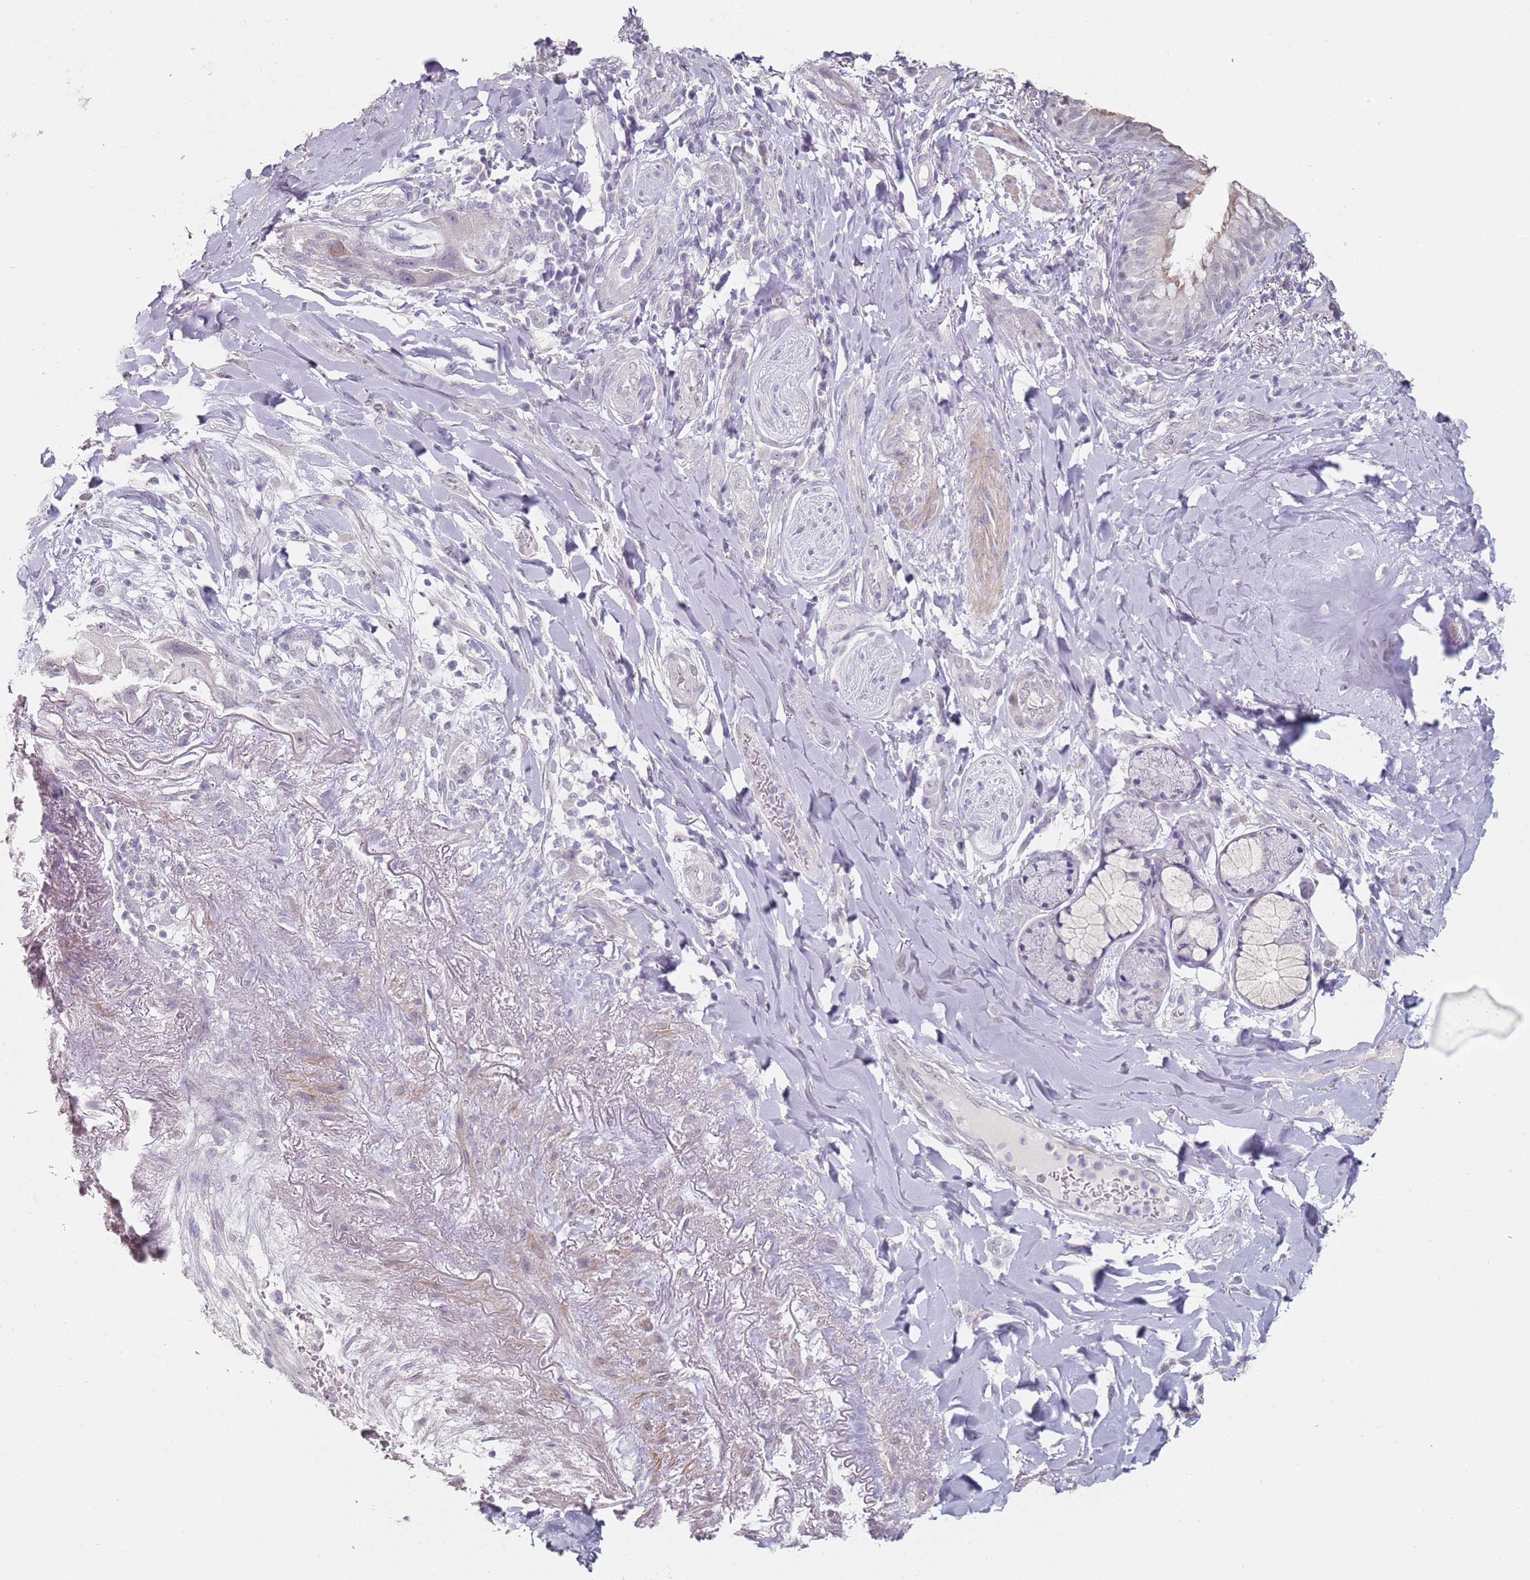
{"staining": {"intensity": "moderate", "quantity": "<25%", "location": "cytoplasmic/membranous"}, "tissue": "nasopharynx", "cell_type": "Respiratory epithelial cells", "image_type": "normal", "snomed": [{"axis": "morphology", "description": "Normal tissue, NOS"}, {"axis": "topography", "description": "Nasopharynx"}], "caption": "Normal nasopharynx was stained to show a protein in brown. There is low levels of moderate cytoplasmic/membranous positivity in about <25% of respiratory epithelial cells.", "gene": "DNAH11", "patient": {"sex": "male", "age": 64}}